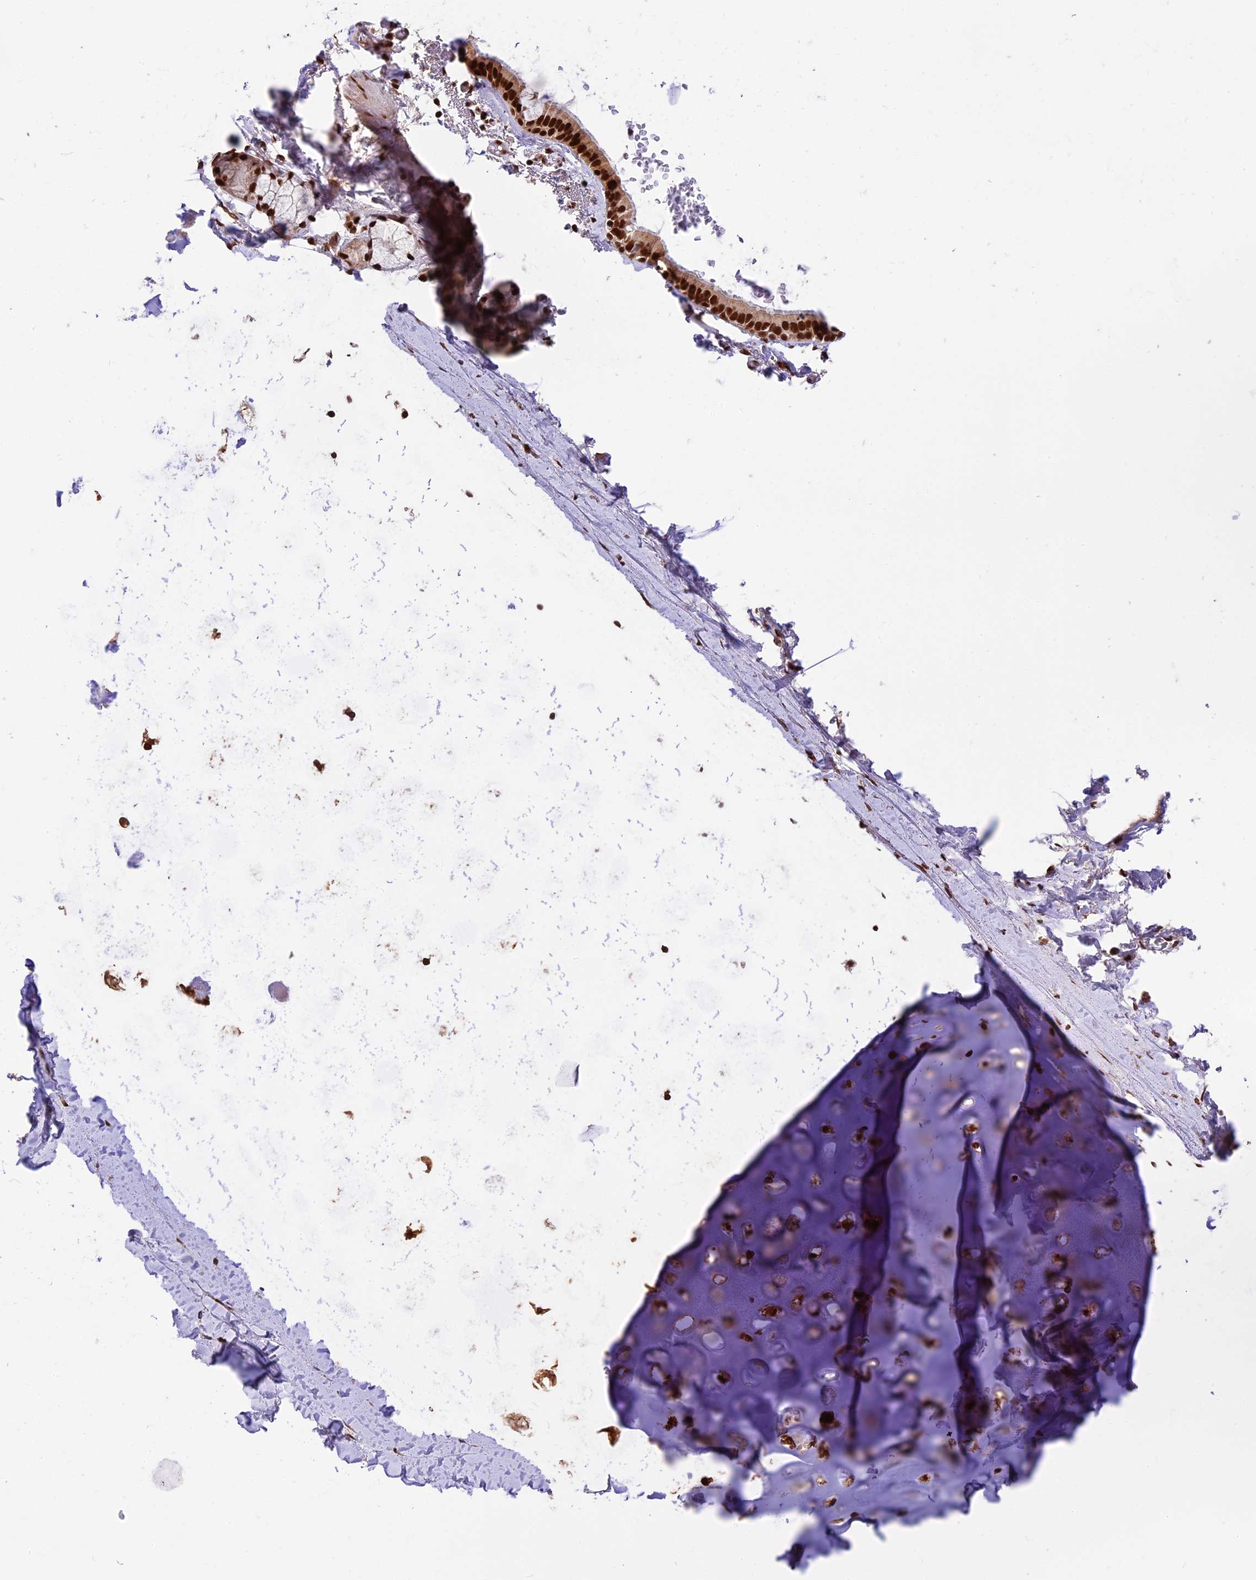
{"staining": {"intensity": "moderate", "quantity": ">75%", "location": "nuclear"}, "tissue": "adipose tissue", "cell_type": "Adipocytes", "image_type": "normal", "snomed": [{"axis": "morphology", "description": "Normal tissue, NOS"}, {"axis": "topography", "description": "Lymph node"}, {"axis": "topography", "description": "Bronchus"}], "caption": "This is a histology image of IHC staining of unremarkable adipose tissue, which shows moderate expression in the nuclear of adipocytes.", "gene": "RAMACL", "patient": {"sex": "male", "age": 63}}